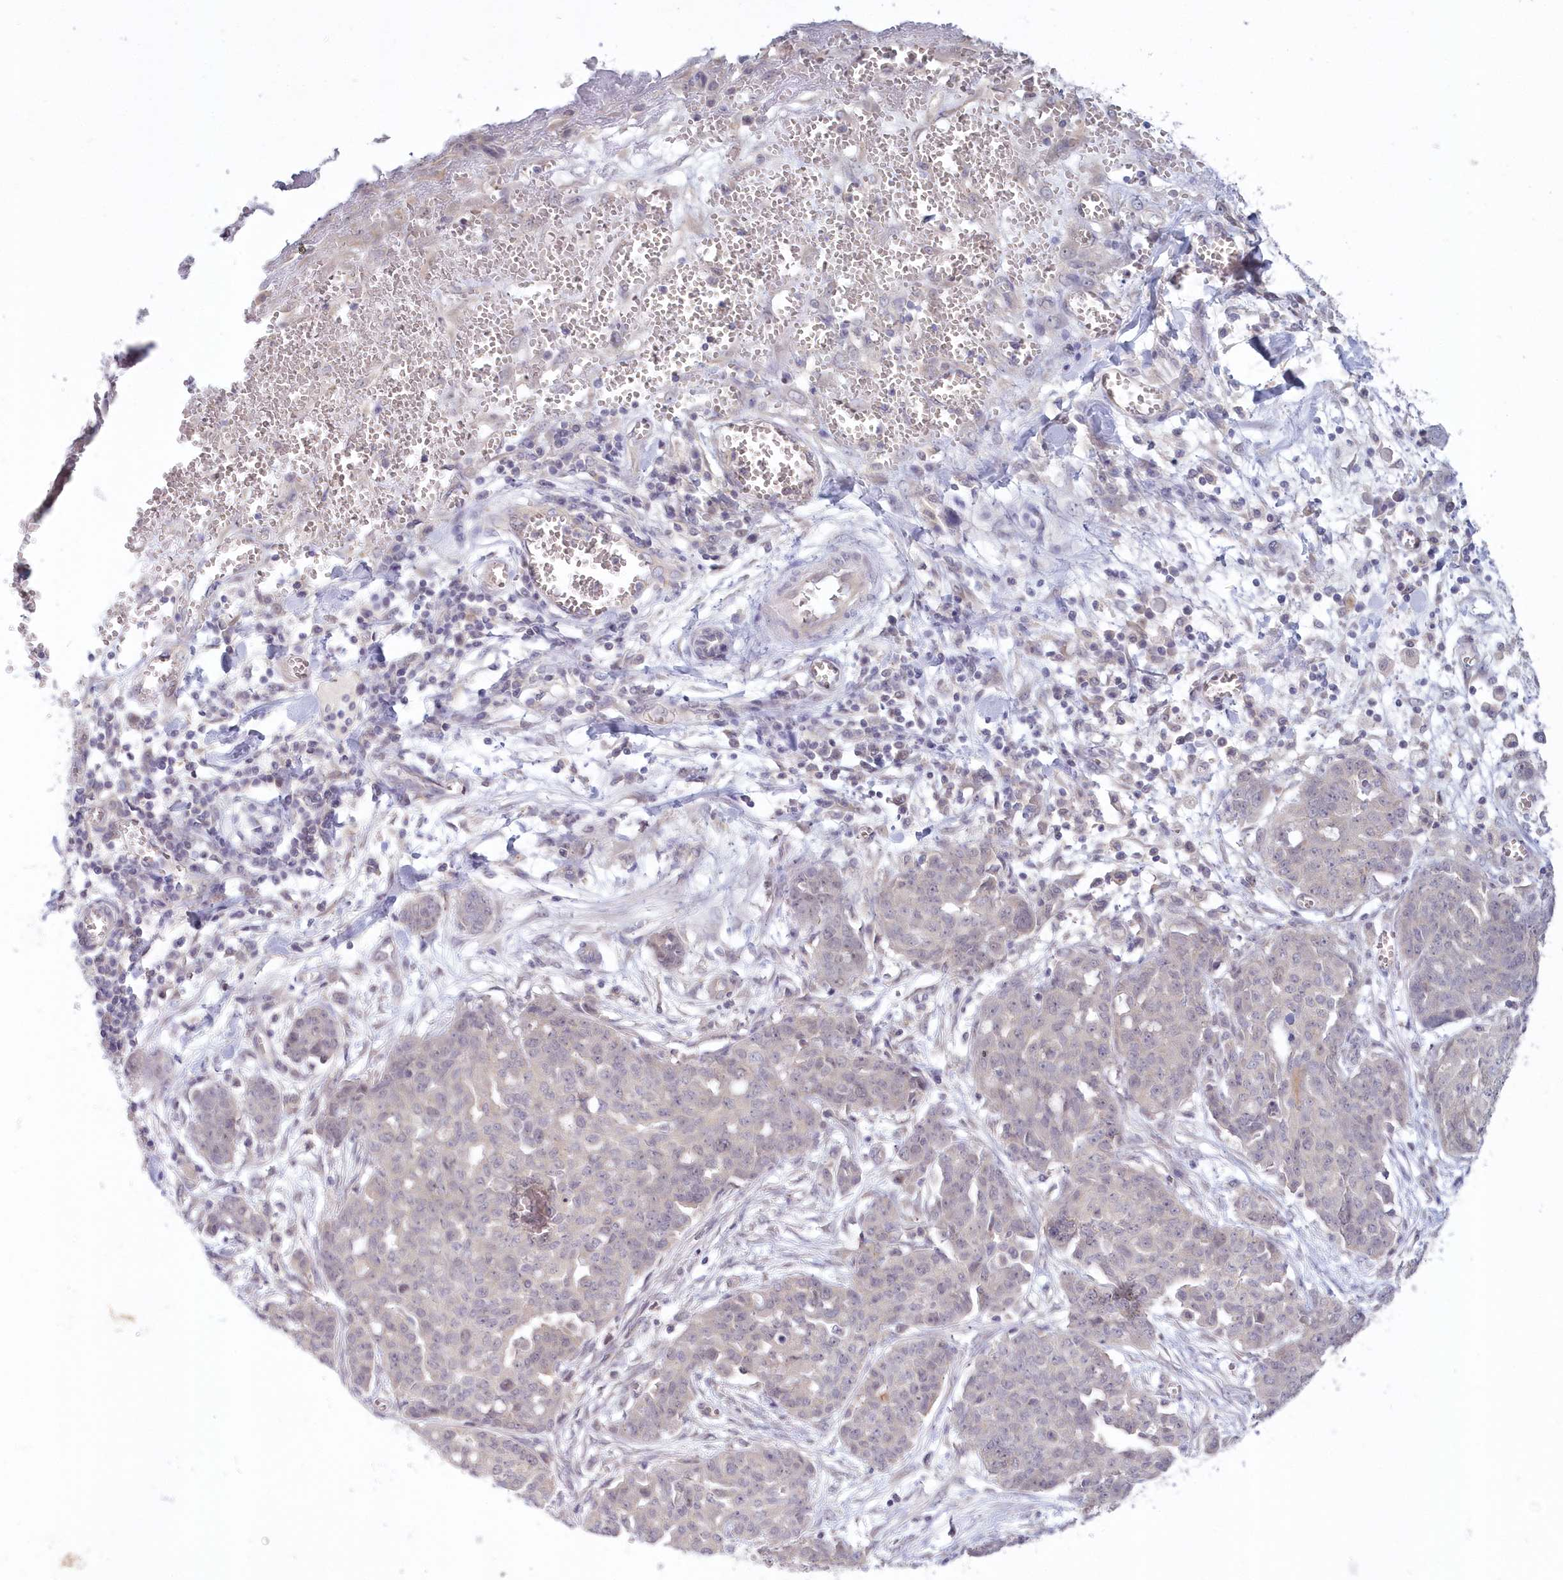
{"staining": {"intensity": "negative", "quantity": "none", "location": "none"}, "tissue": "ovarian cancer", "cell_type": "Tumor cells", "image_type": "cancer", "snomed": [{"axis": "morphology", "description": "Cystadenocarcinoma, serous, NOS"}, {"axis": "topography", "description": "Soft tissue"}, {"axis": "topography", "description": "Ovary"}], "caption": "The histopathology image shows no staining of tumor cells in serous cystadenocarcinoma (ovarian). (Brightfield microscopy of DAB (3,3'-diaminobenzidine) IHC at high magnification).", "gene": "KATNA1", "patient": {"sex": "female", "age": 57}}